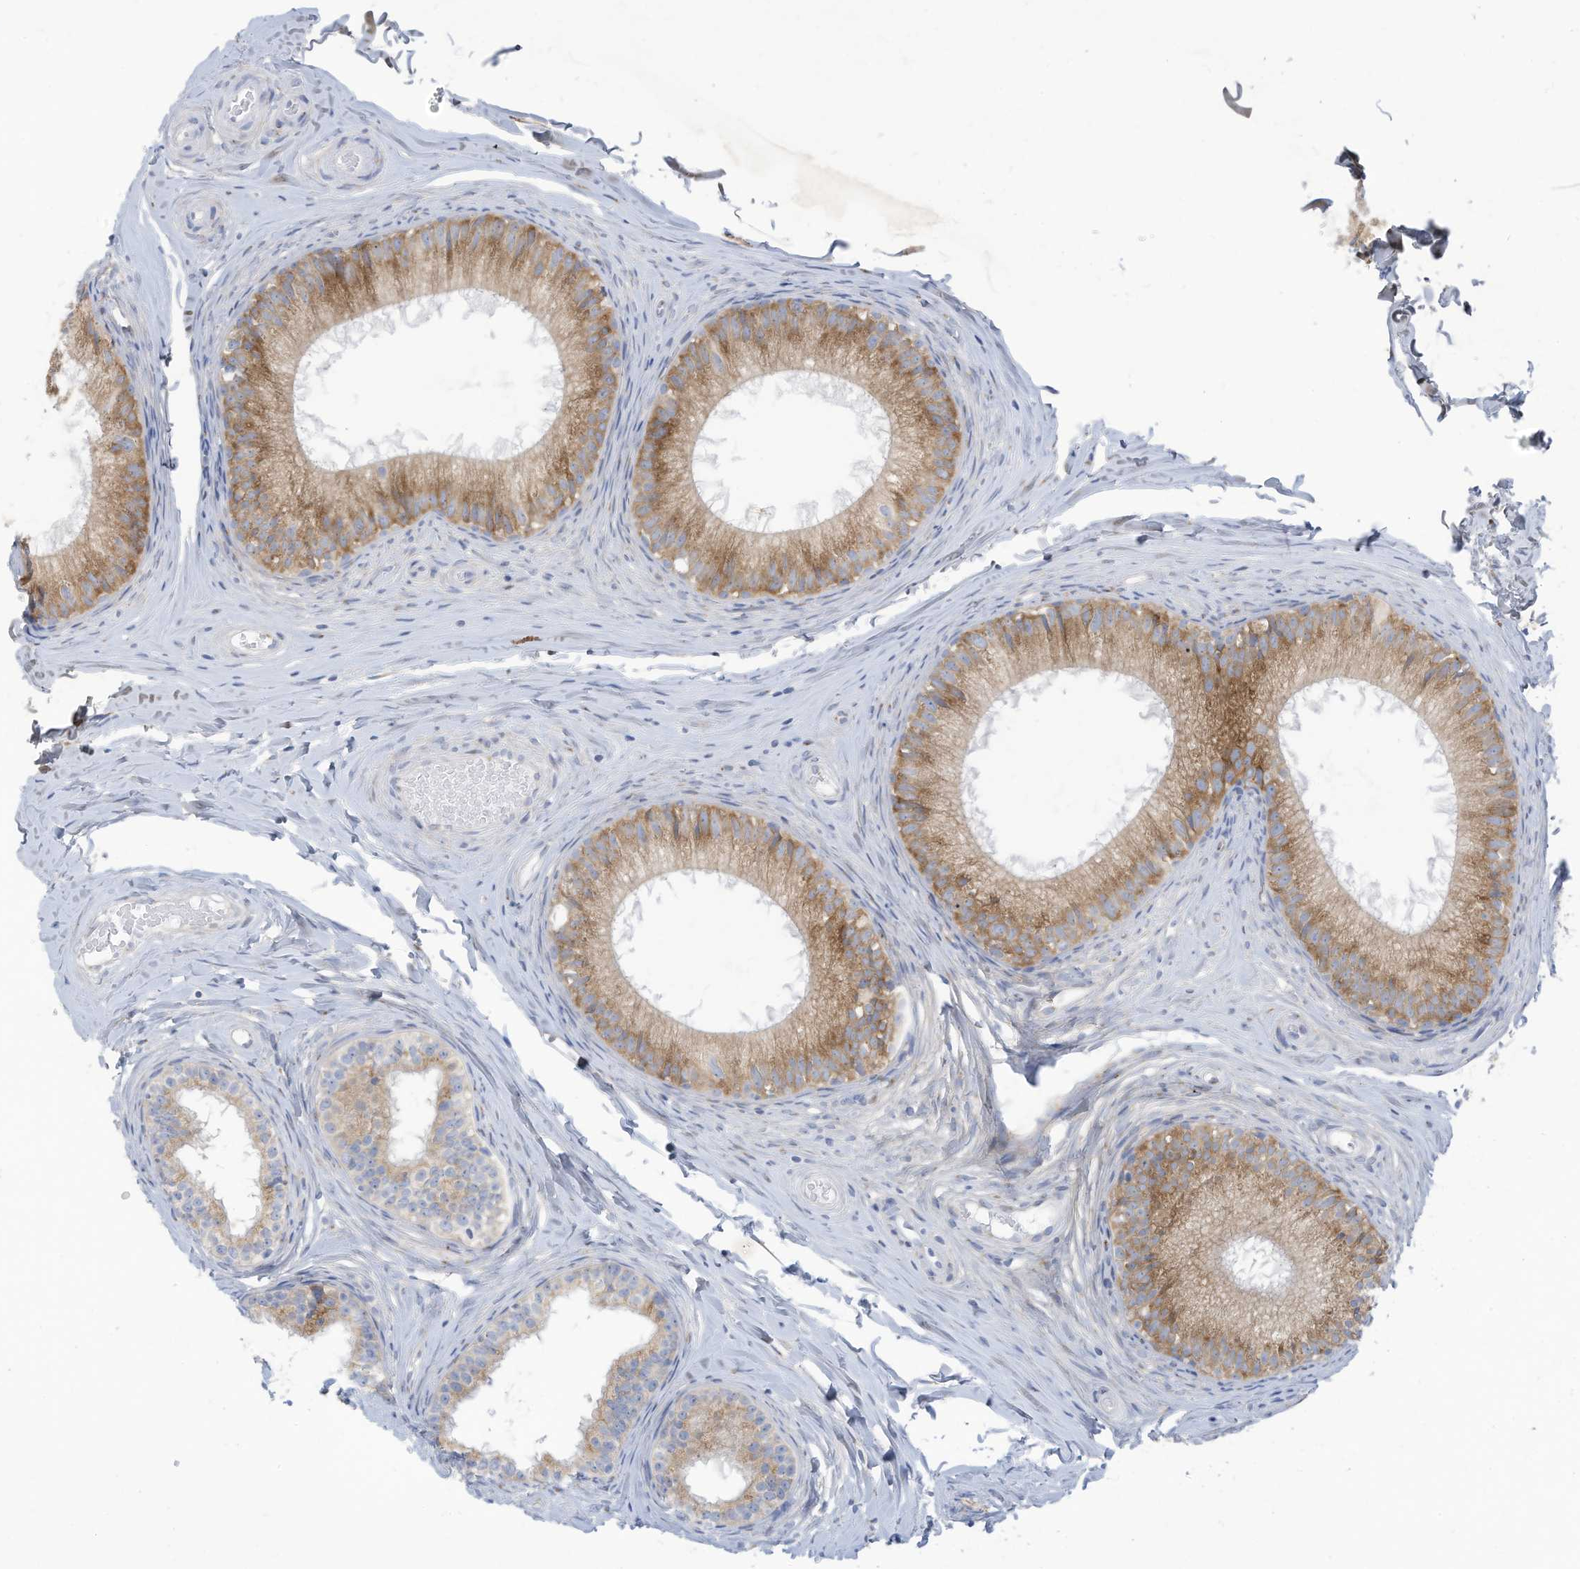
{"staining": {"intensity": "moderate", "quantity": ">75%", "location": "cytoplasmic/membranous"}, "tissue": "epididymis", "cell_type": "Glandular cells", "image_type": "normal", "snomed": [{"axis": "morphology", "description": "Normal tissue, NOS"}, {"axis": "topography", "description": "Epididymis"}], "caption": "This photomicrograph exhibits immunohistochemistry staining of unremarkable human epididymis, with medium moderate cytoplasmic/membranous staining in about >75% of glandular cells.", "gene": "TRMT2B", "patient": {"sex": "male", "age": 34}}